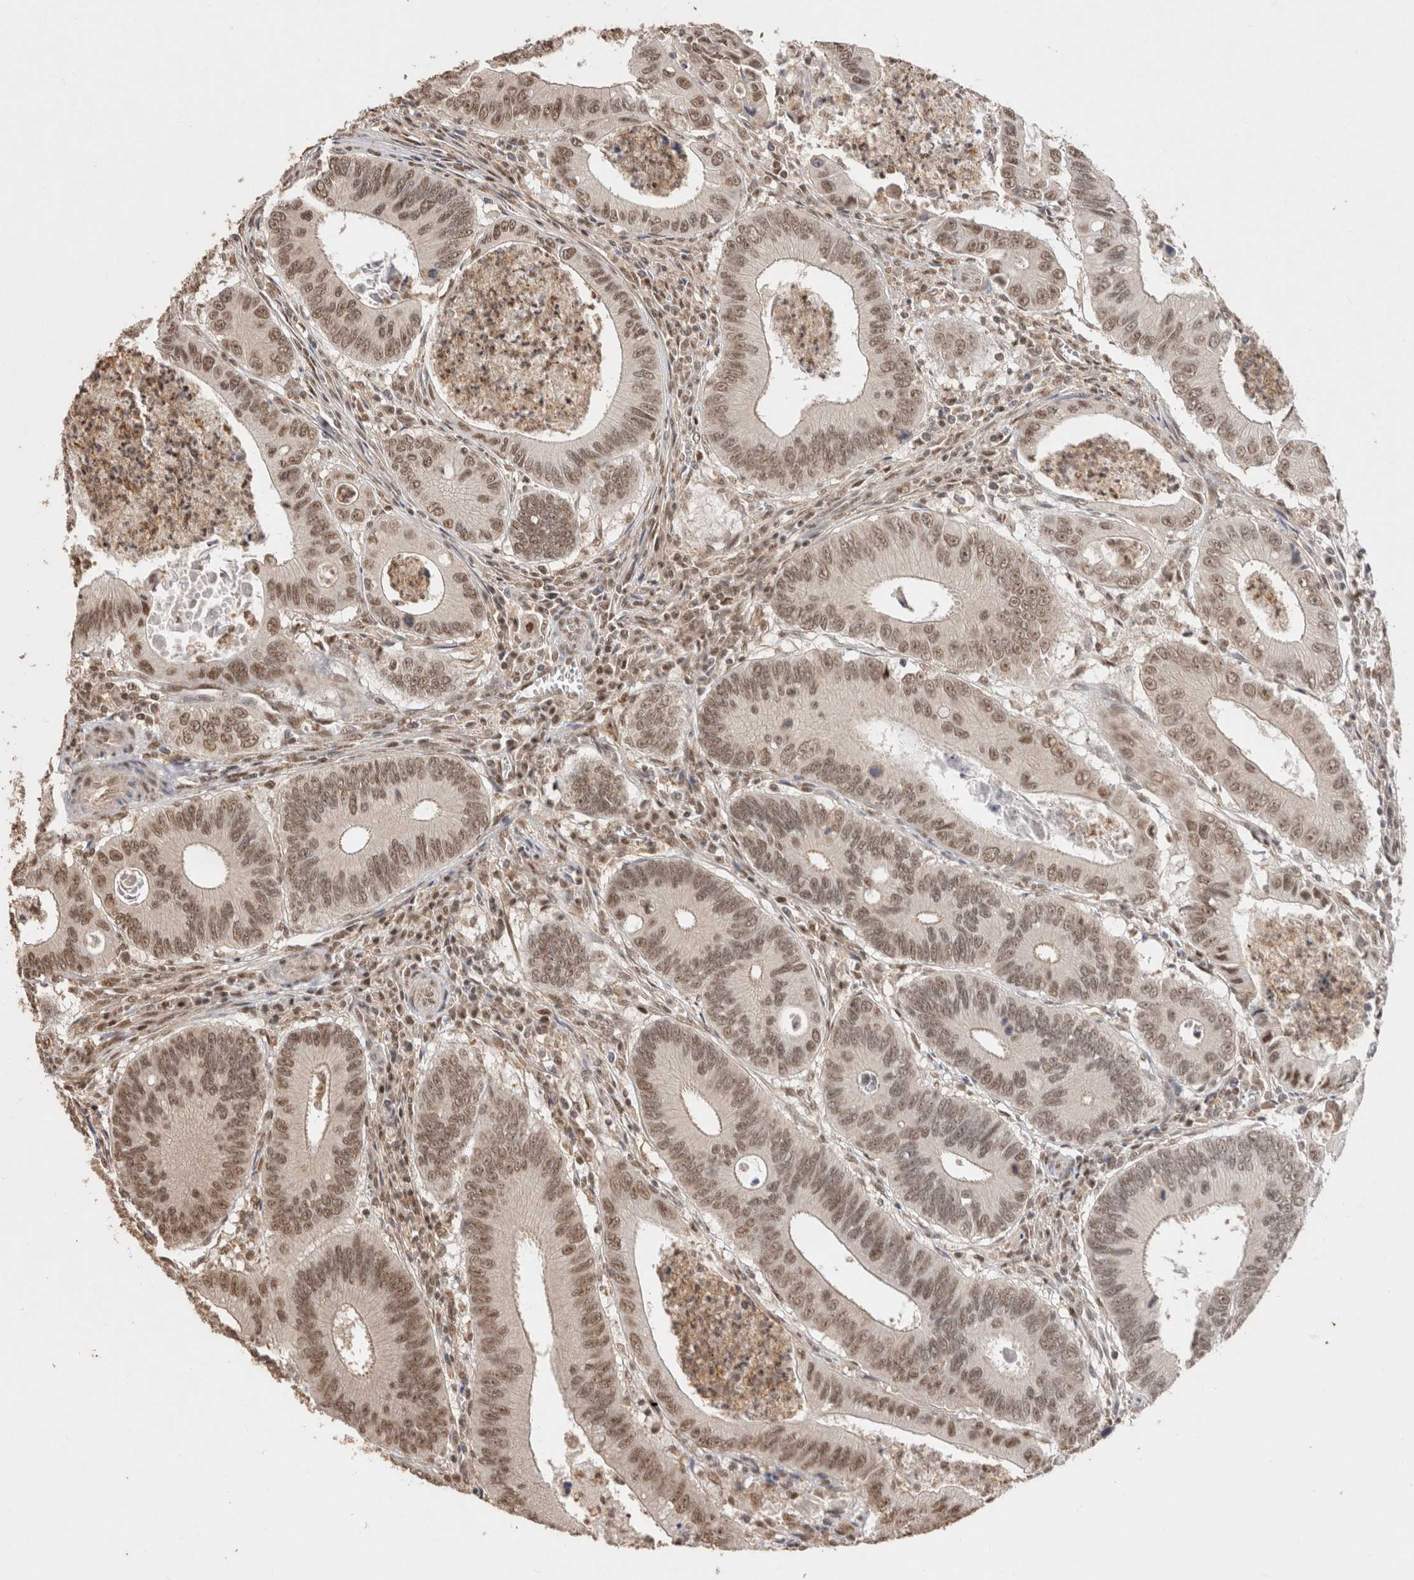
{"staining": {"intensity": "moderate", "quantity": ">75%", "location": "nuclear"}, "tissue": "colorectal cancer", "cell_type": "Tumor cells", "image_type": "cancer", "snomed": [{"axis": "morphology", "description": "Inflammation, NOS"}, {"axis": "morphology", "description": "Adenocarcinoma, NOS"}, {"axis": "topography", "description": "Colon"}], "caption": "This is an image of immunohistochemistry (IHC) staining of adenocarcinoma (colorectal), which shows moderate positivity in the nuclear of tumor cells.", "gene": "KEAP1", "patient": {"sex": "male", "age": 72}}